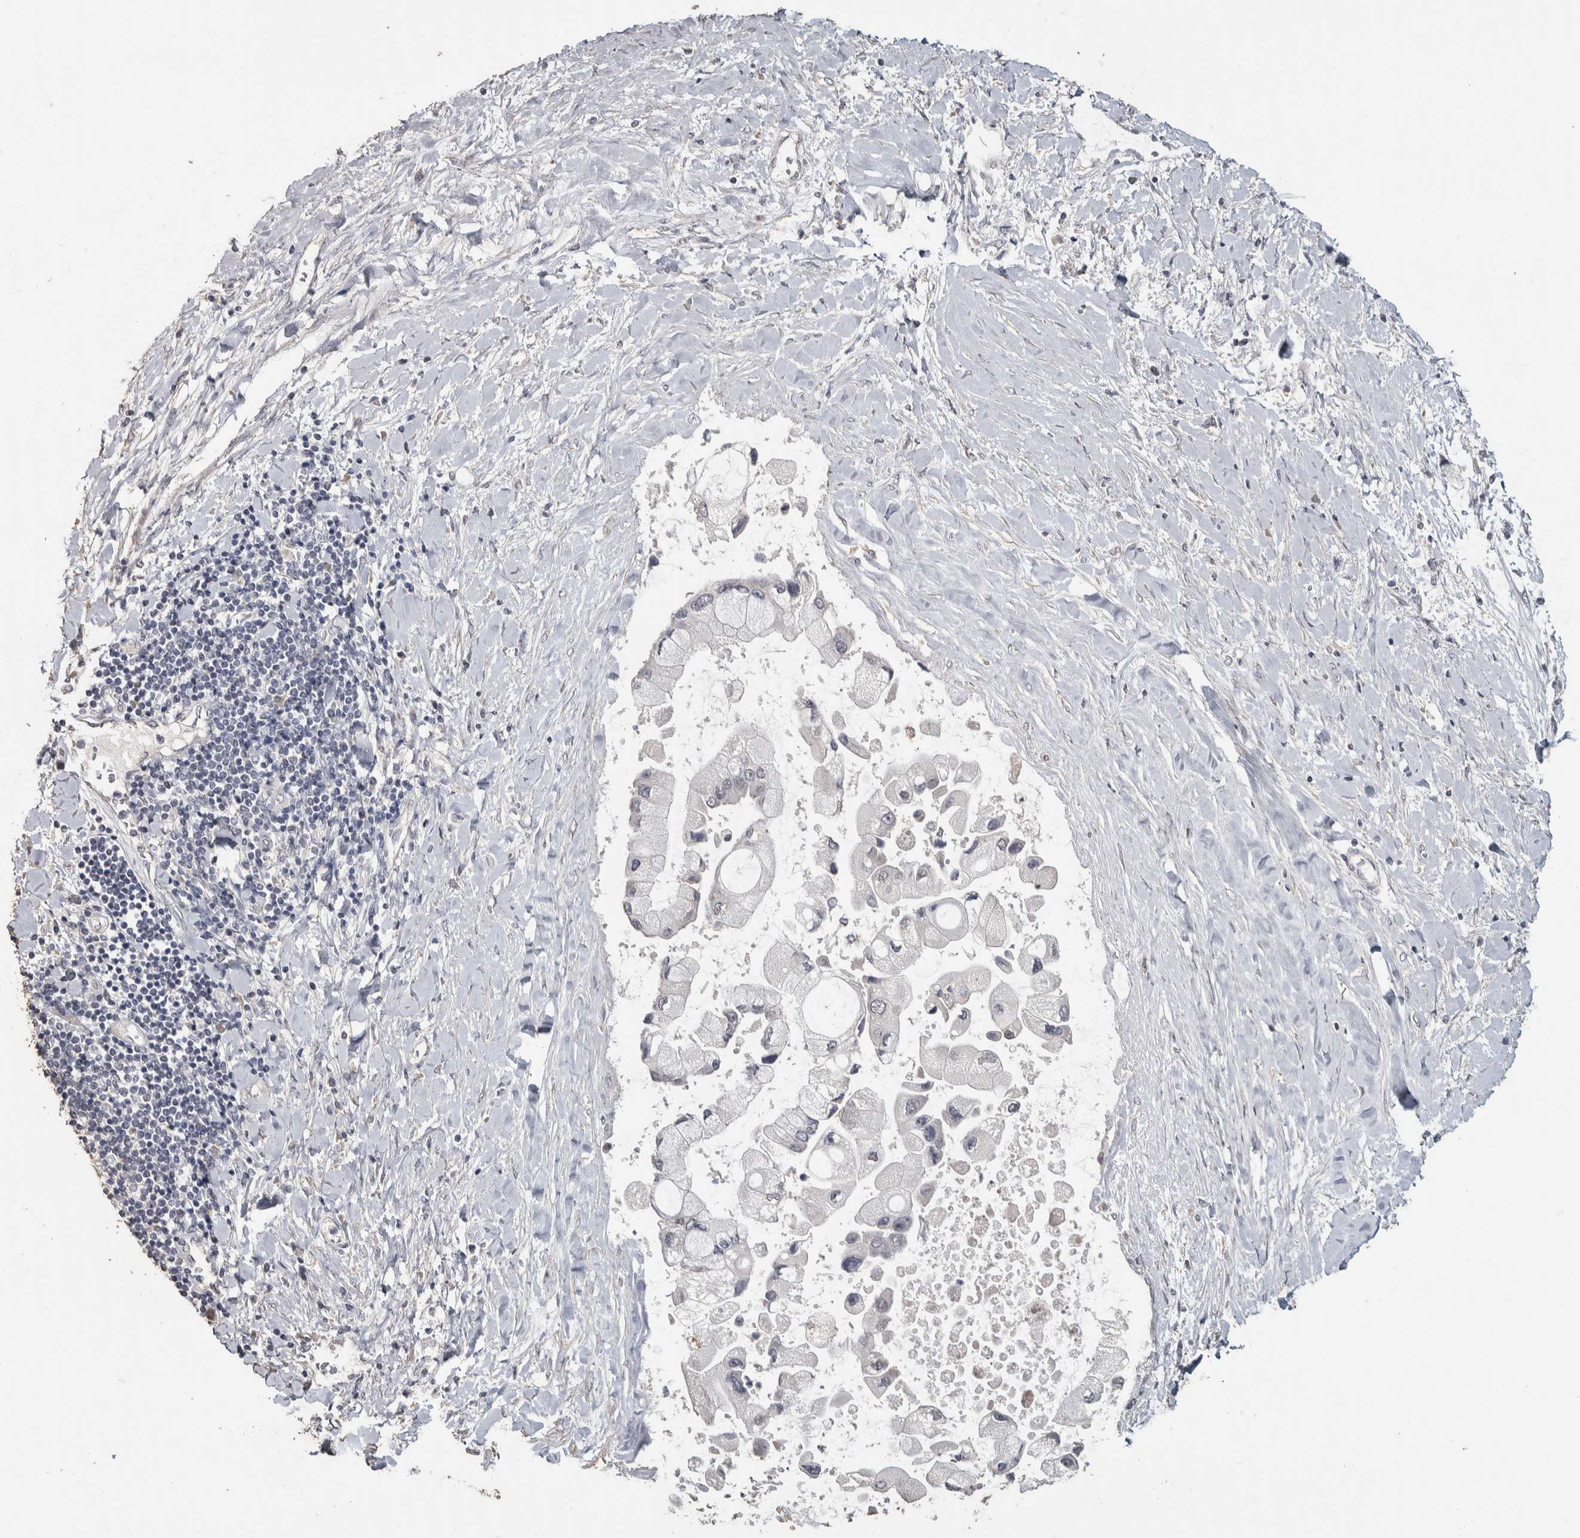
{"staining": {"intensity": "negative", "quantity": "none", "location": "none"}, "tissue": "liver cancer", "cell_type": "Tumor cells", "image_type": "cancer", "snomed": [{"axis": "morphology", "description": "Cholangiocarcinoma"}, {"axis": "topography", "description": "Liver"}], "caption": "Tumor cells show no significant positivity in cholangiocarcinoma (liver).", "gene": "NECAB1", "patient": {"sex": "male", "age": 50}}